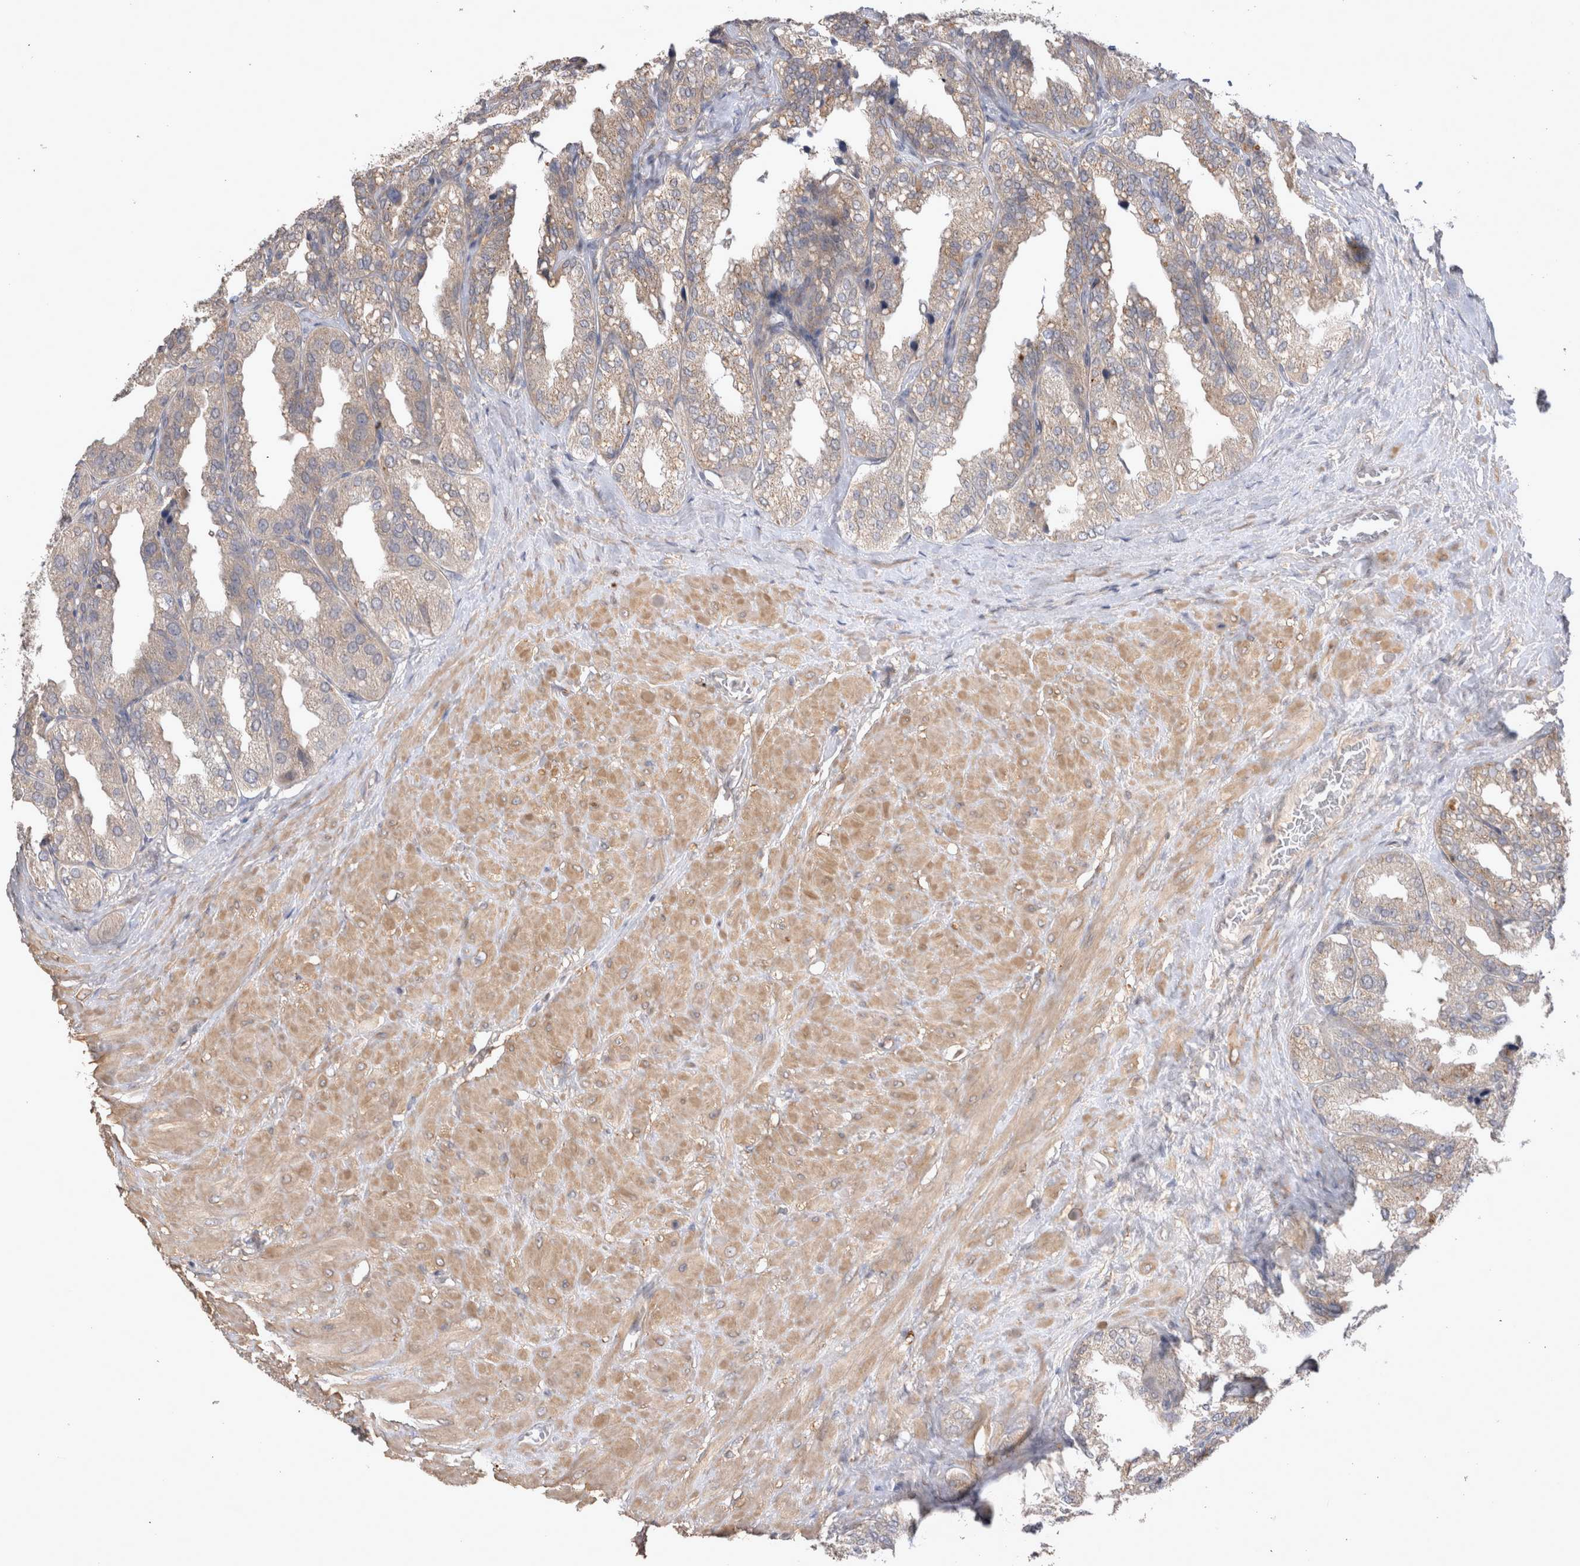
{"staining": {"intensity": "weak", "quantity": "25%-75%", "location": "cytoplasmic/membranous"}, "tissue": "seminal vesicle", "cell_type": "Glandular cells", "image_type": "normal", "snomed": [{"axis": "morphology", "description": "Normal tissue, NOS"}, {"axis": "topography", "description": "Prostate"}, {"axis": "topography", "description": "Seminal veicle"}], "caption": "IHC of benign seminal vesicle shows low levels of weak cytoplasmic/membranous expression in about 25%-75% of glandular cells.", "gene": "SRD5A3", "patient": {"sex": "male", "age": 51}}